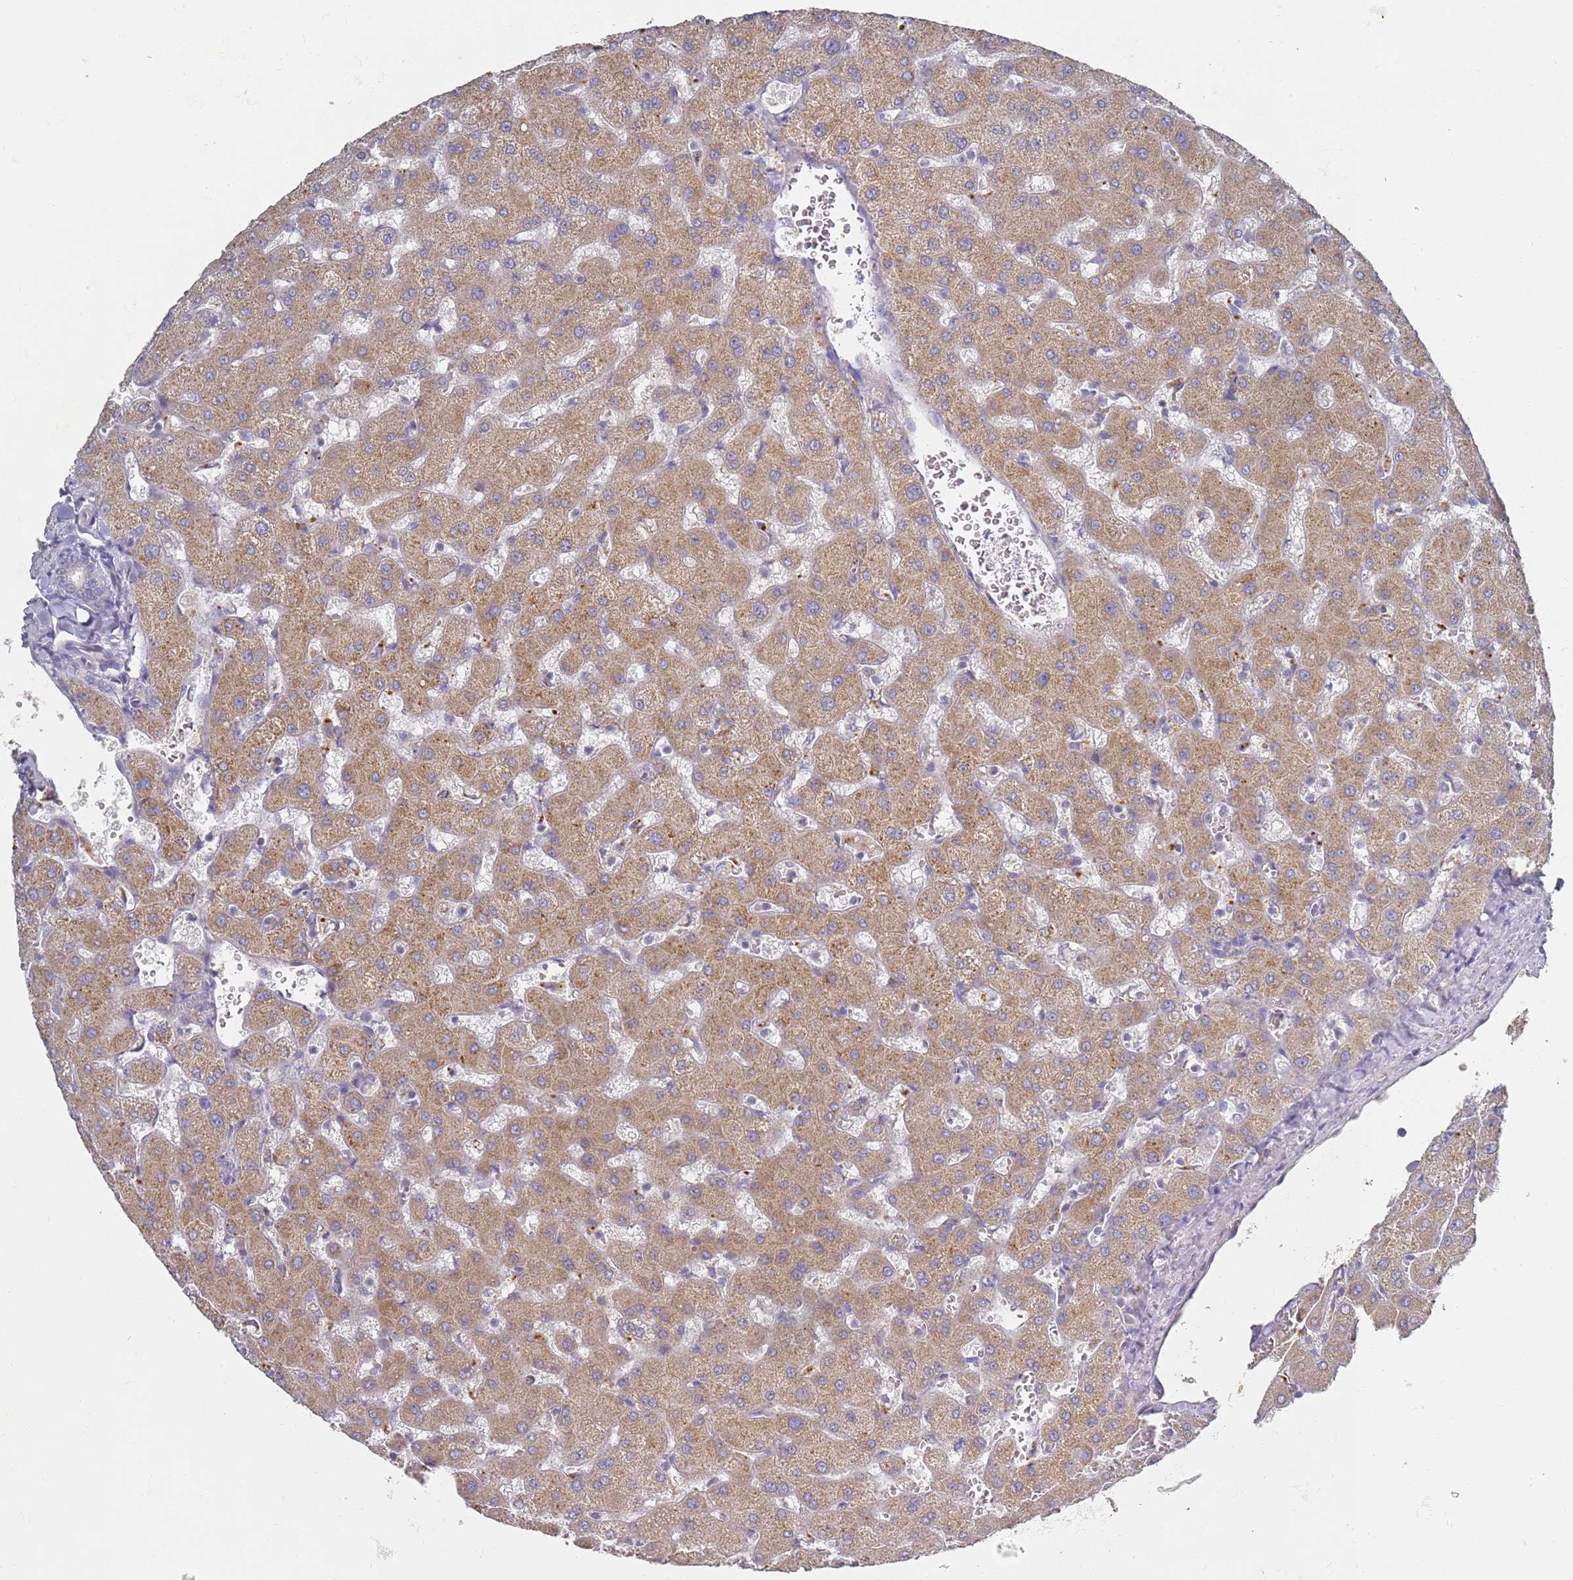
{"staining": {"intensity": "weak", "quantity": "25%-75%", "location": "cytoplasmic/membranous"}, "tissue": "liver", "cell_type": "Cholangiocytes", "image_type": "normal", "snomed": [{"axis": "morphology", "description": "Normal tissue, NOS"}, {"axis": "topography", "description": "Liver"}], "caption": "The histopathology image displays a brown stain indicating the presence of a protein in the cytoplasmic/membranous of cholangiocytes in liver. (DAB (3,3'-diaminobenzidine) IHC with brightfield microscopy, high magnification).", "gene": "NPEPPS", "patient": {"sex": "female", "age": 63}}